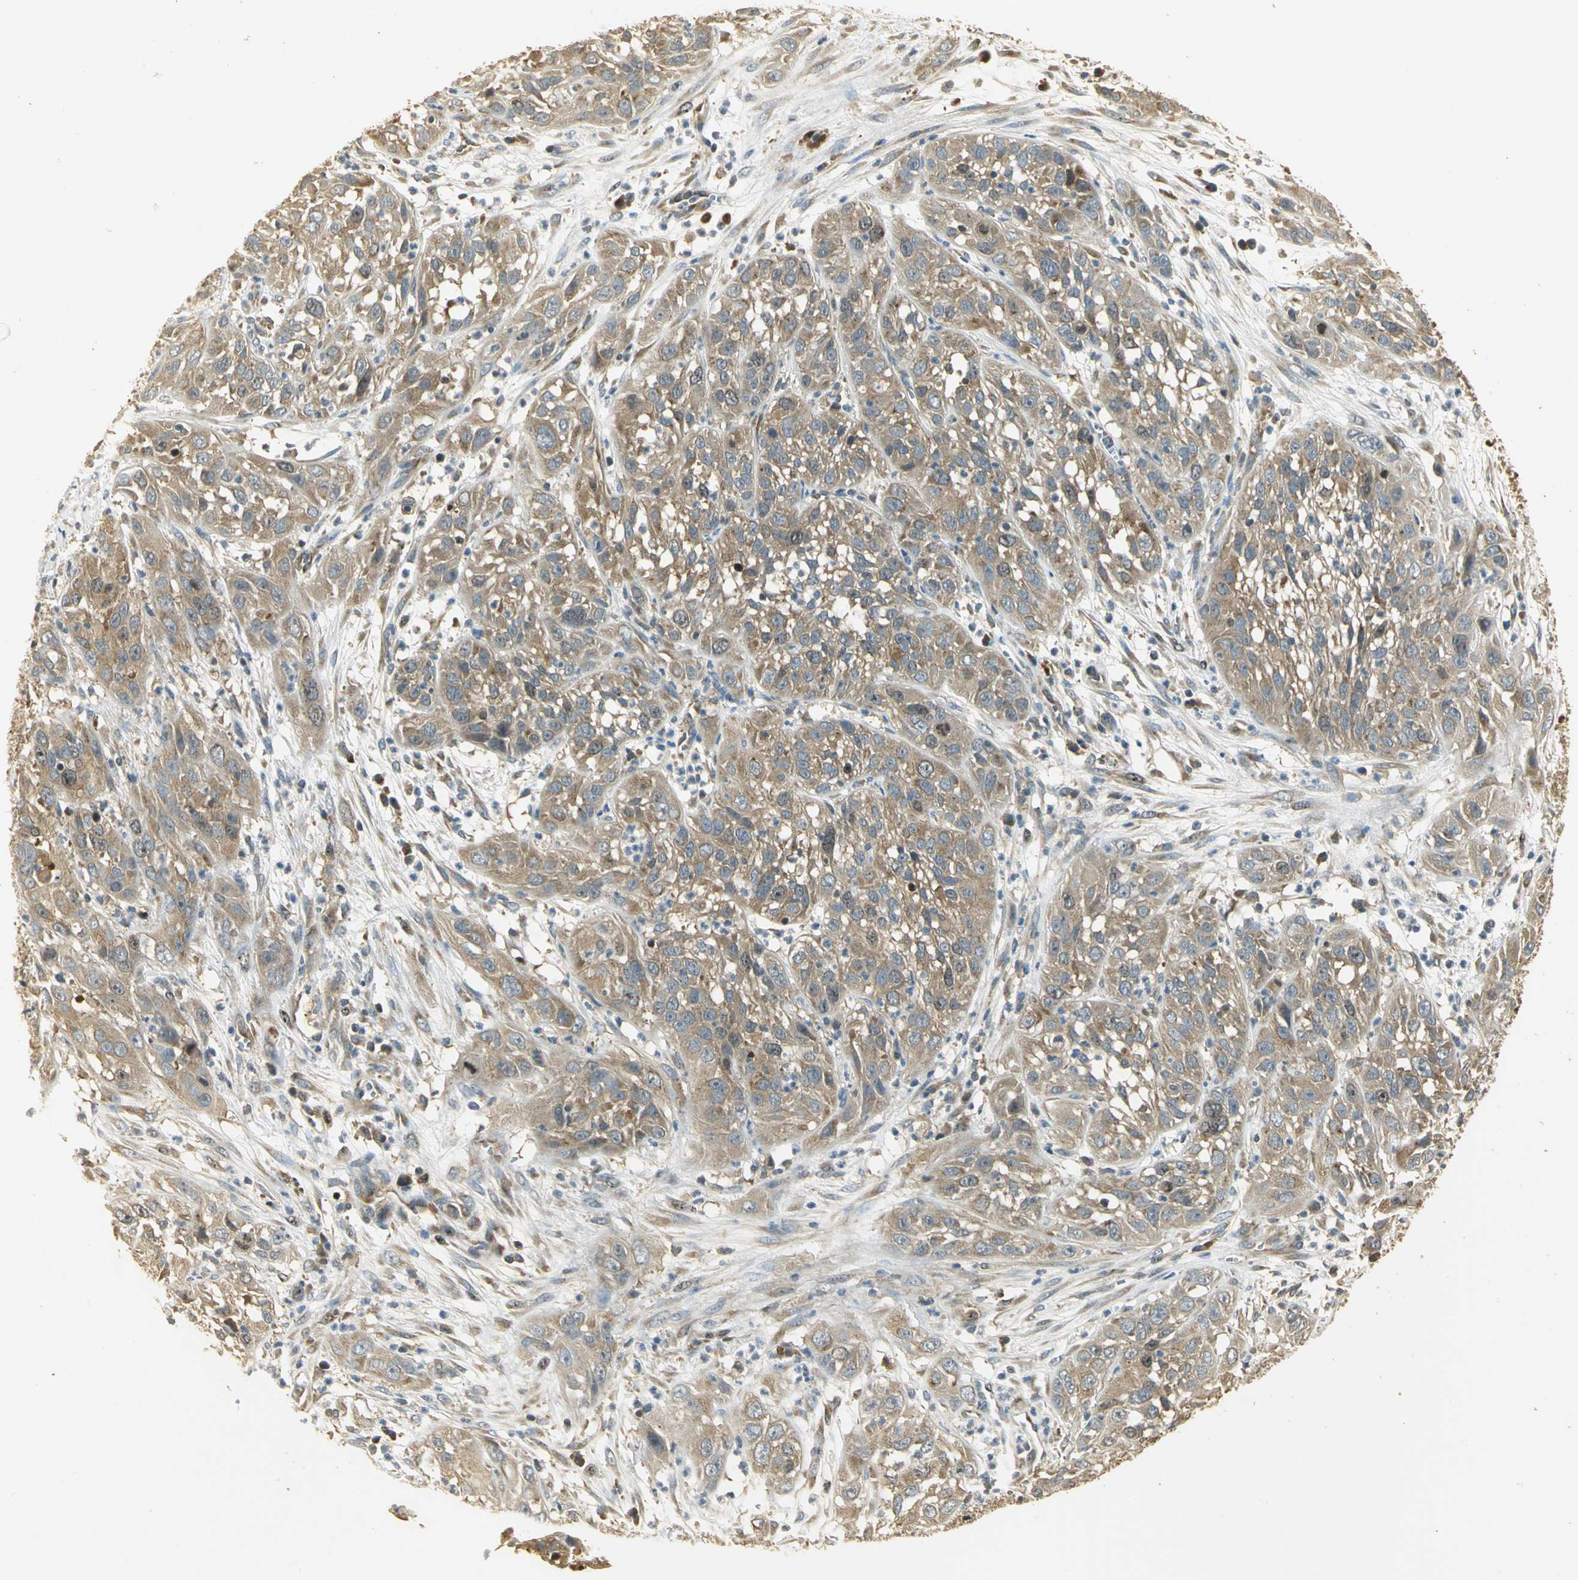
{"staining": {"intensity": "moderate", "quantity": ">75%", "location": "cytoplasmic/membranous"}, "tissue": "cervical cancer", "cell_type": "Tumor cells", "image_type": "cancer", "snomed": [{"axis": "morphology", "description": "Squamous cell carcinoma, NOS"}, {"axis": "topography", "description": "Cervix"}], "caption": "Squamous cell carcinoma (cervical) was stained to show a protein in brown. There is medium levels of moderate cytoplasmic/membranous staining in about >75% of tumor cells.", "gene": "RARS1", "patient": {"sex": "female", "age": 32}}